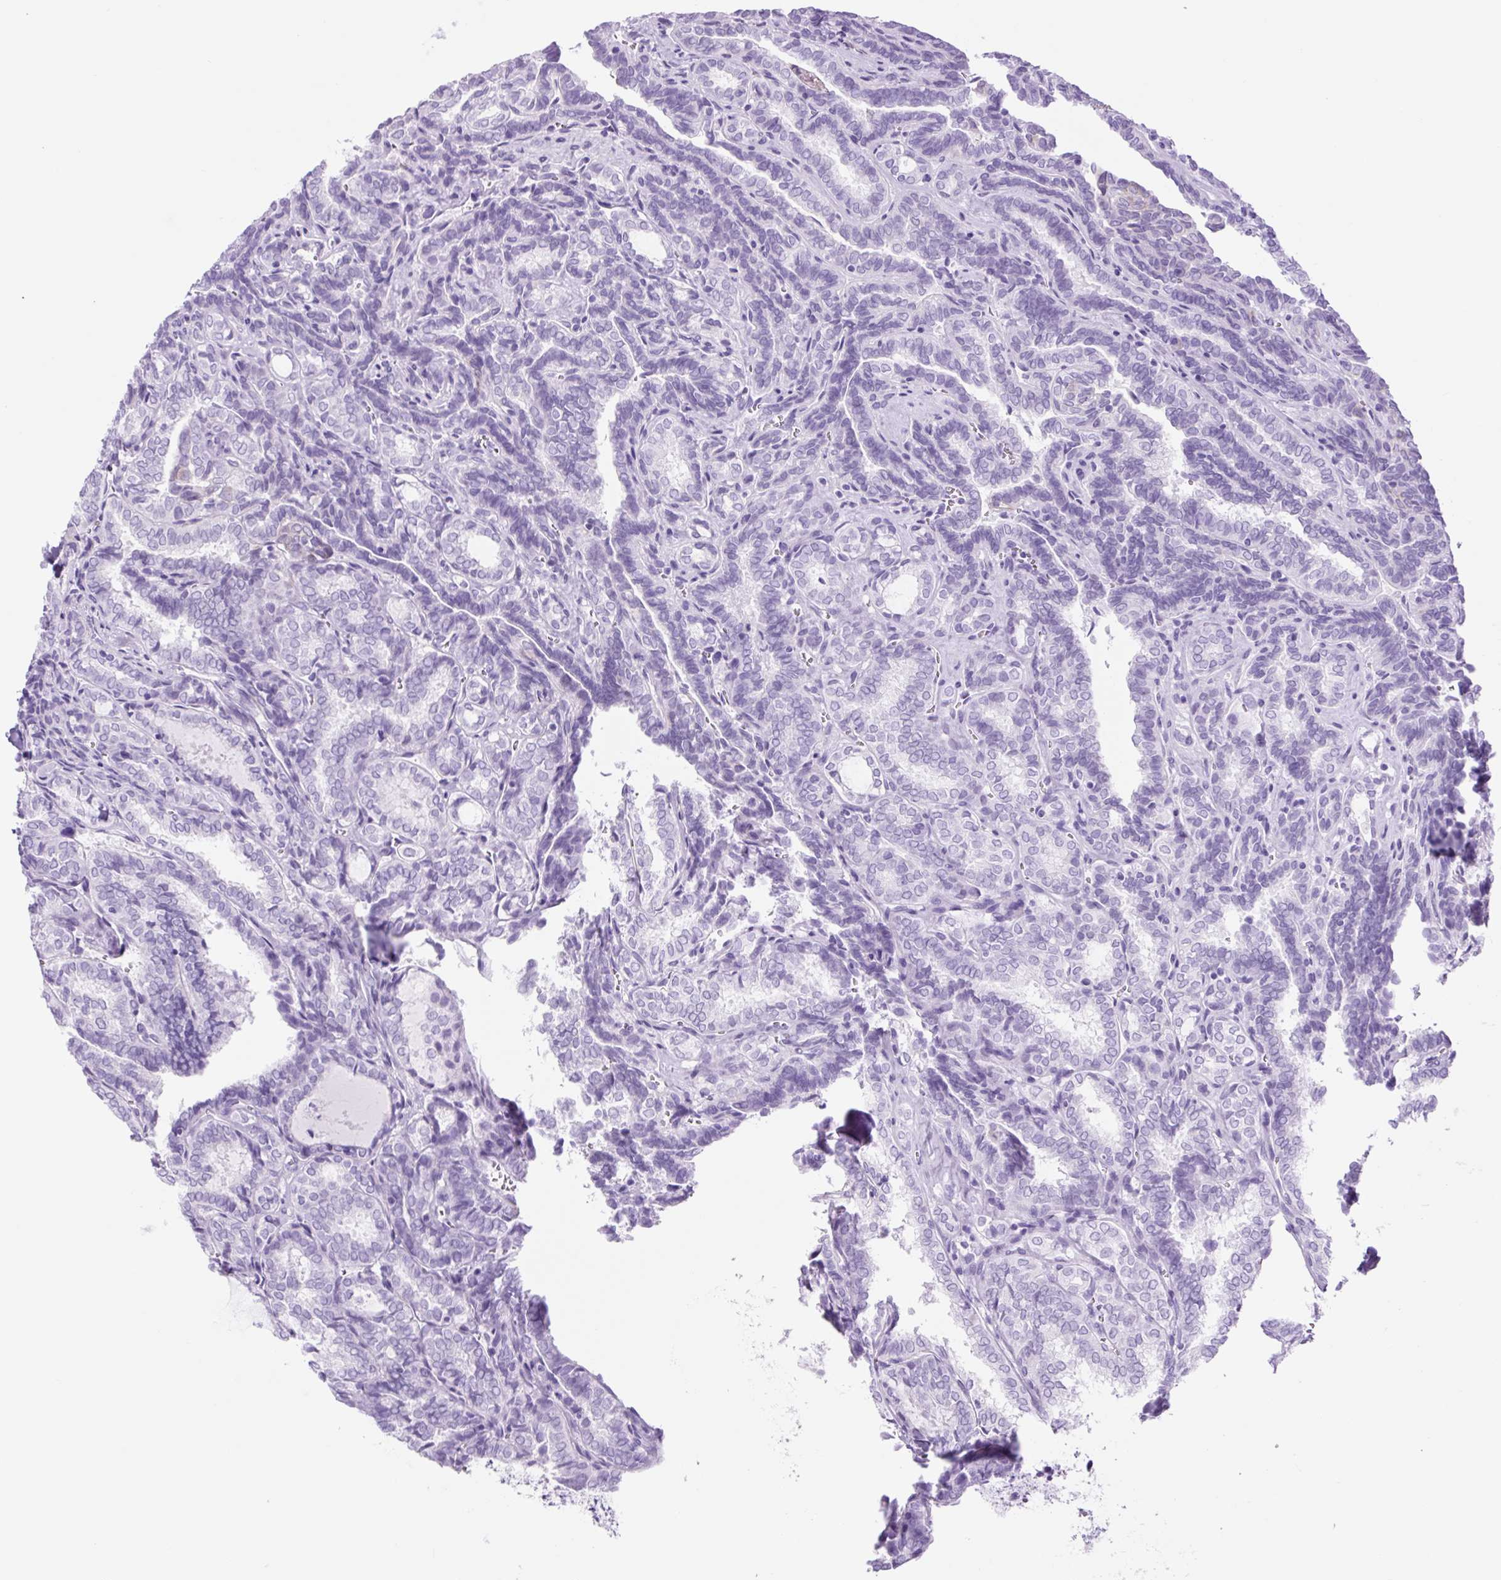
{"staining": {"intensity": "negative", "quantity": "none", "location": "none"}, "tissue": "thyroid cancer", "cell_type": "Tumor cells", "image_type": "cancer", "snomed": [{"axis": "morphology", "description": "Papillary adenocarcinoma, NOS"}, {"axis": "topography", "description": "Thyroid gland"}], "caption": "Tumor cells show no significant protein staining in thyroid cancer.", "gene": "TFF2", "patient": {"sex": "female", "age": 30}}